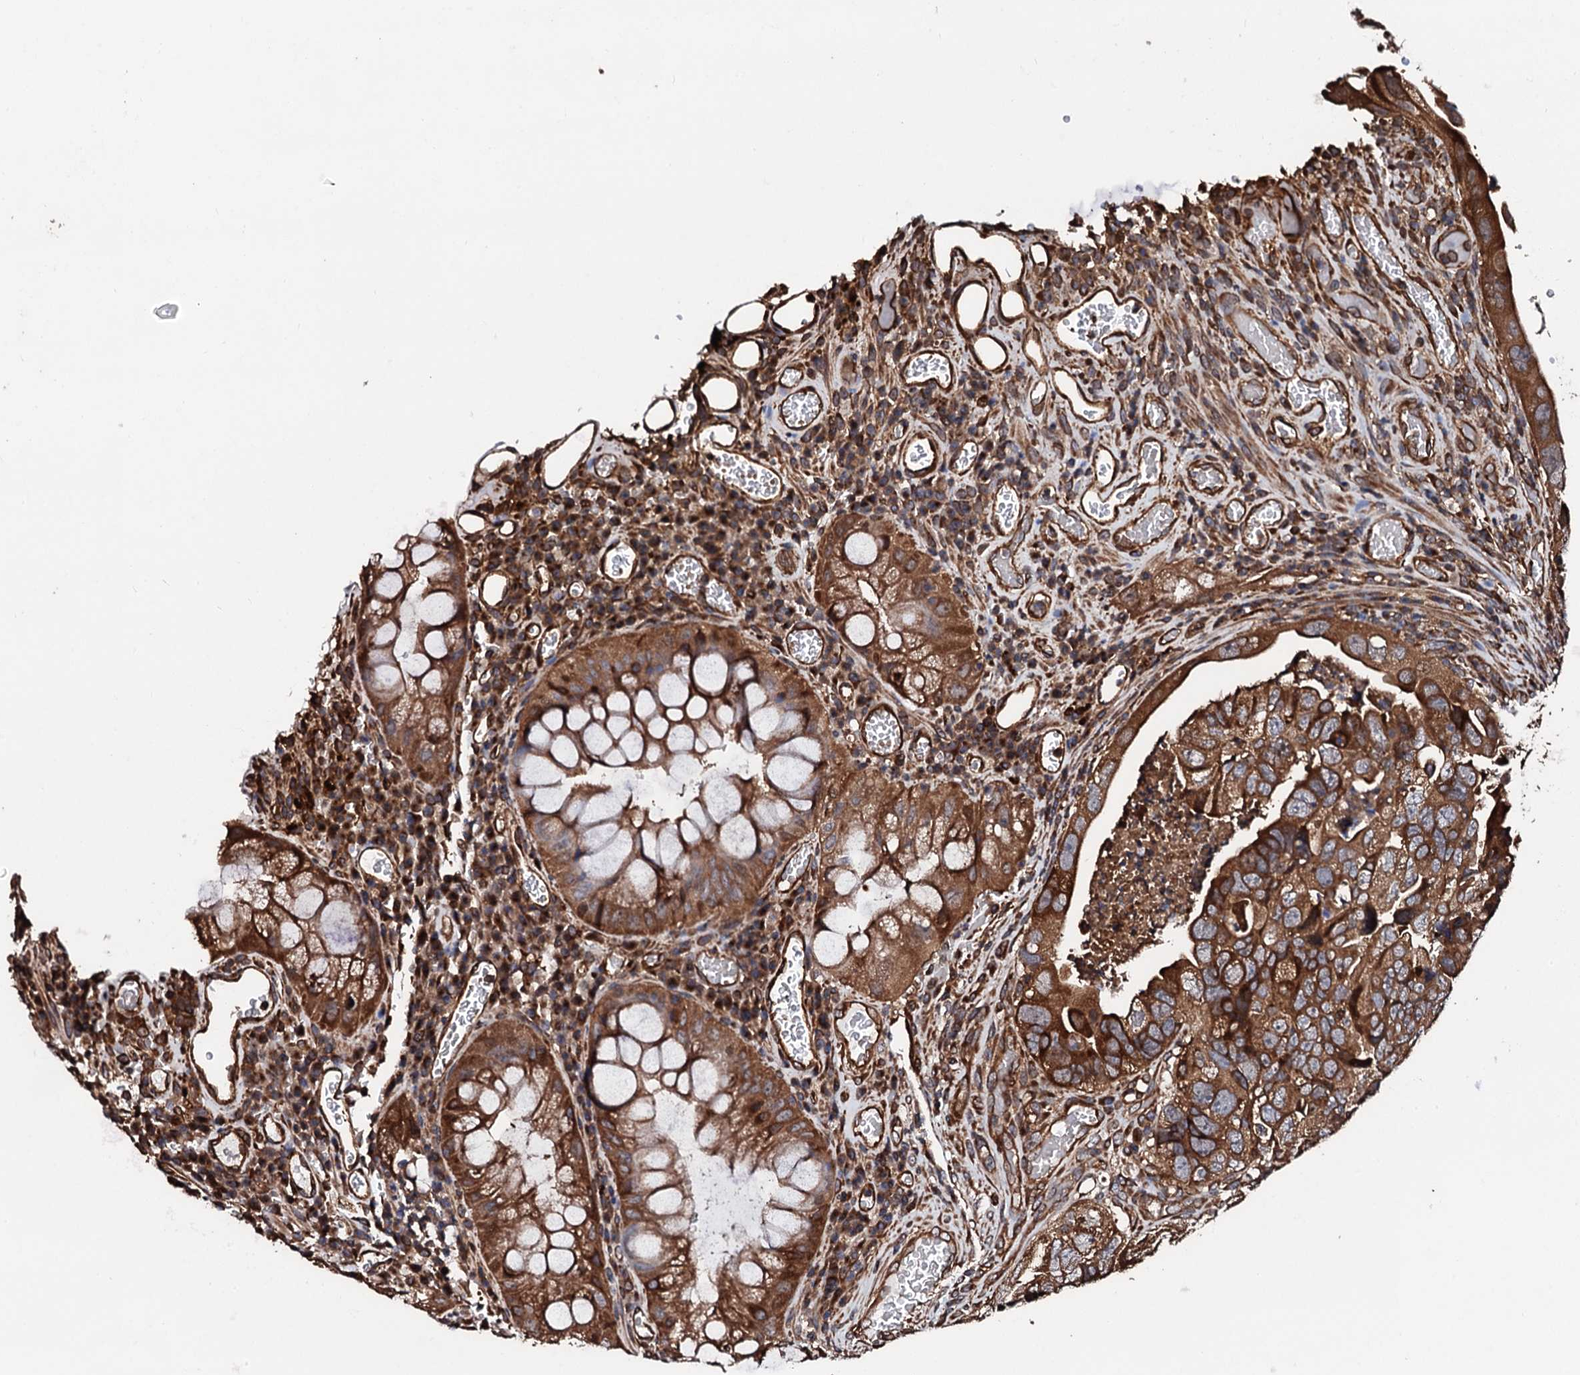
{"staining": {"intensity": "strong", "quantity": ">75%", "location": "cytoplasmic/membranous"}, "tissue": "colorectal cancer", "cell_type": "Tumor cells", "image_type": "cancer", "snomed": [{"axis": "morphology", "description": "Adenocarcinoma, NOS"}, {"axis": "topography", "description": "Rectum"}], "caption": "Immunohistochemistry staining of adenocarcinoma (colorectal), which exhibits high levels of strong cytoplasmic/membranous staining in about >75% of tumor cells indicating strong cytoplasmic/membranous protein expression. The staining was performed using DAB (3,3'-diaminobenzidine) (brown) for protein detection and nuclei were counterstained in hematoxylin (blue).", "gene": "CKAP5", "patient": {"sex": "male", "age": 63}}